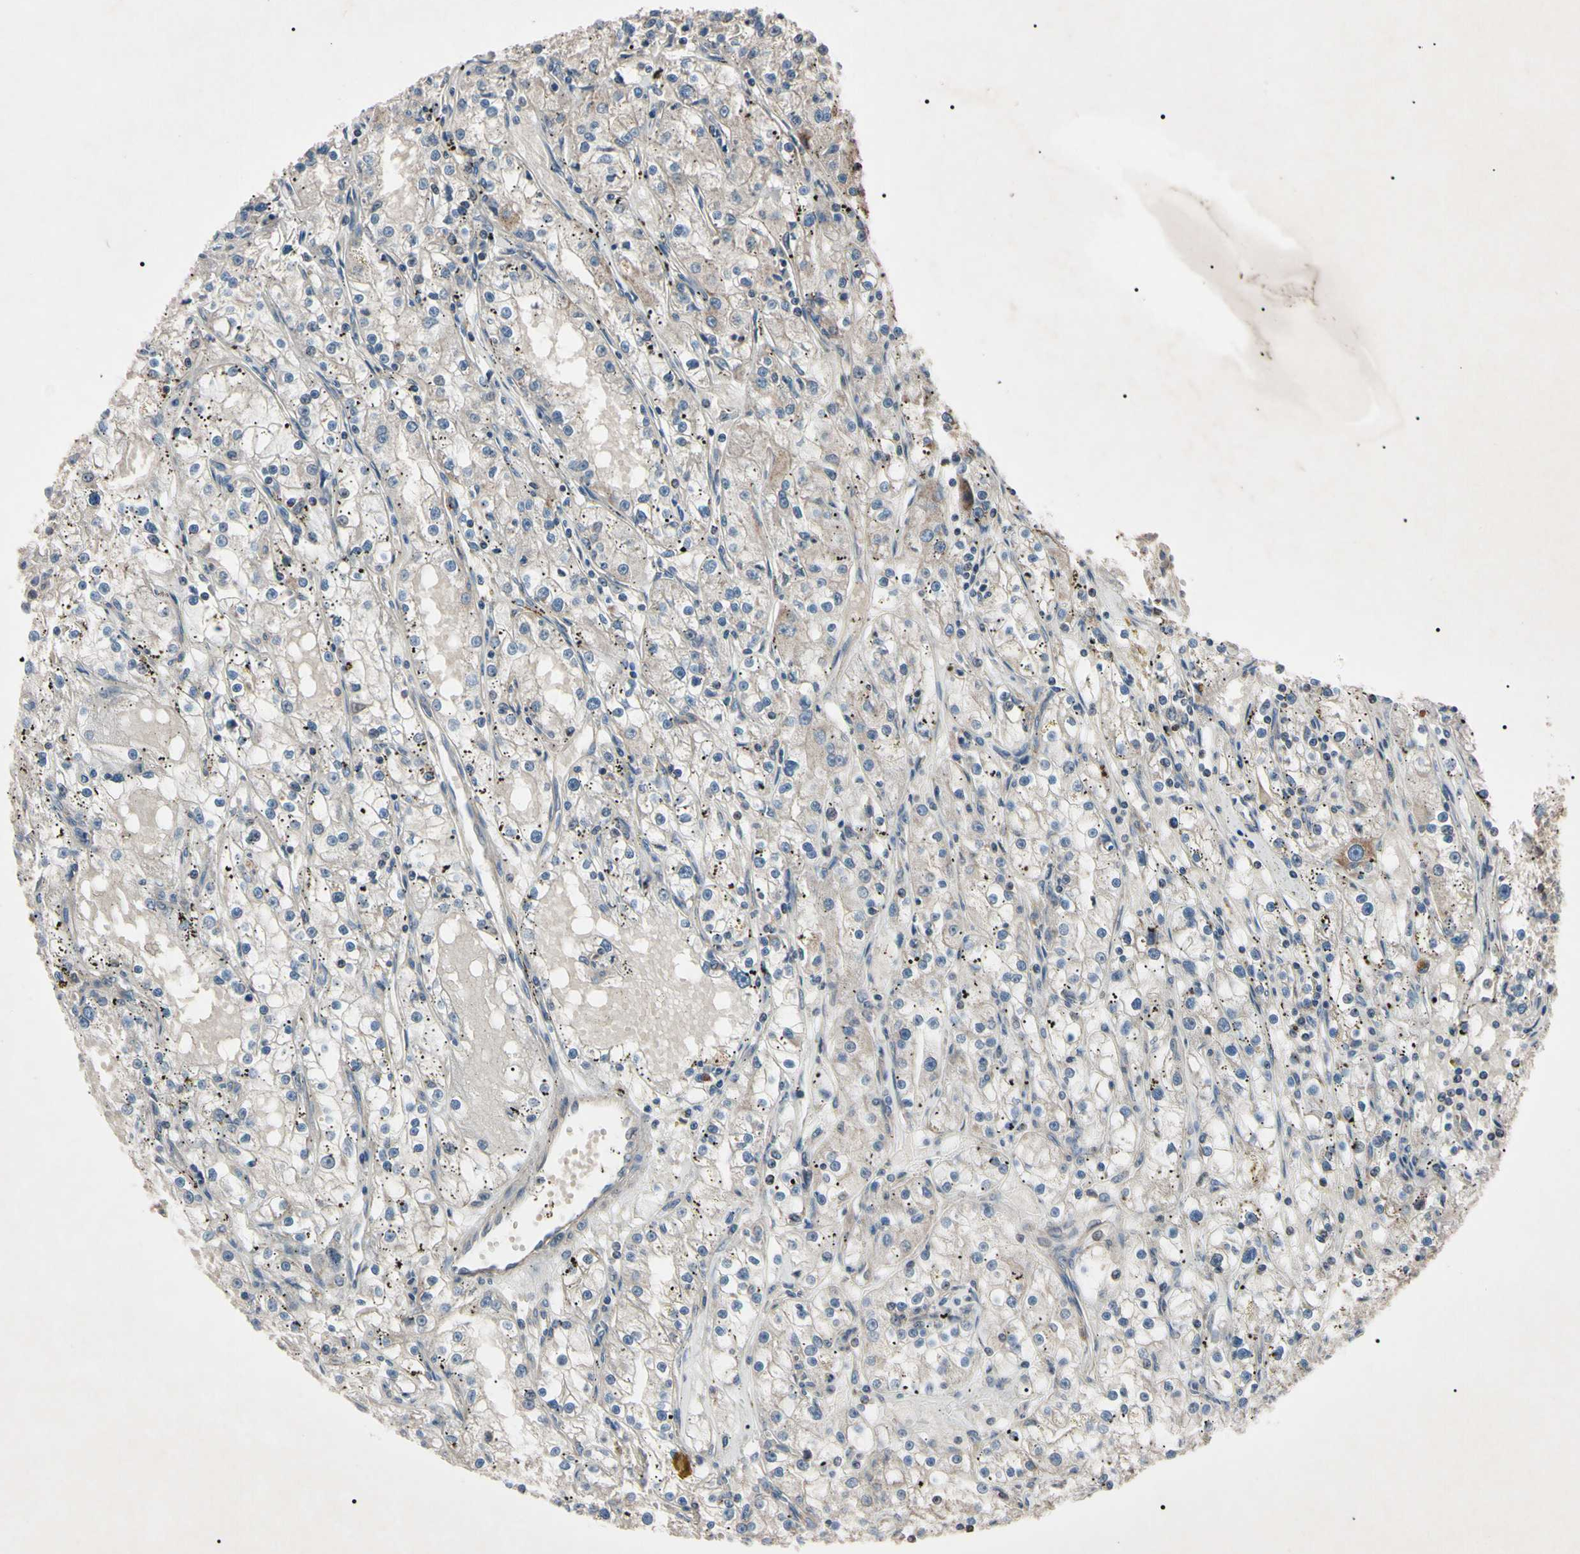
{"staining": {"intensity": "negative", "quantity": "none", "location": "none"}, "tissue": "renal cancer", "cell_type": "Tumor cells", "image_type": "cancer", "snomed": [{"axis": "morphology", "description": "Adenocarcinoma, NOS"}, {"axis": "topography", "description": "Kidney"}], "caption": "Photomicrograph shows no significant protein positivity in tumor cells of renal cancer (adenocarcinoma).", "gene": "TNFRSF1A", "patient": {"sex": "male", "age": 56}}